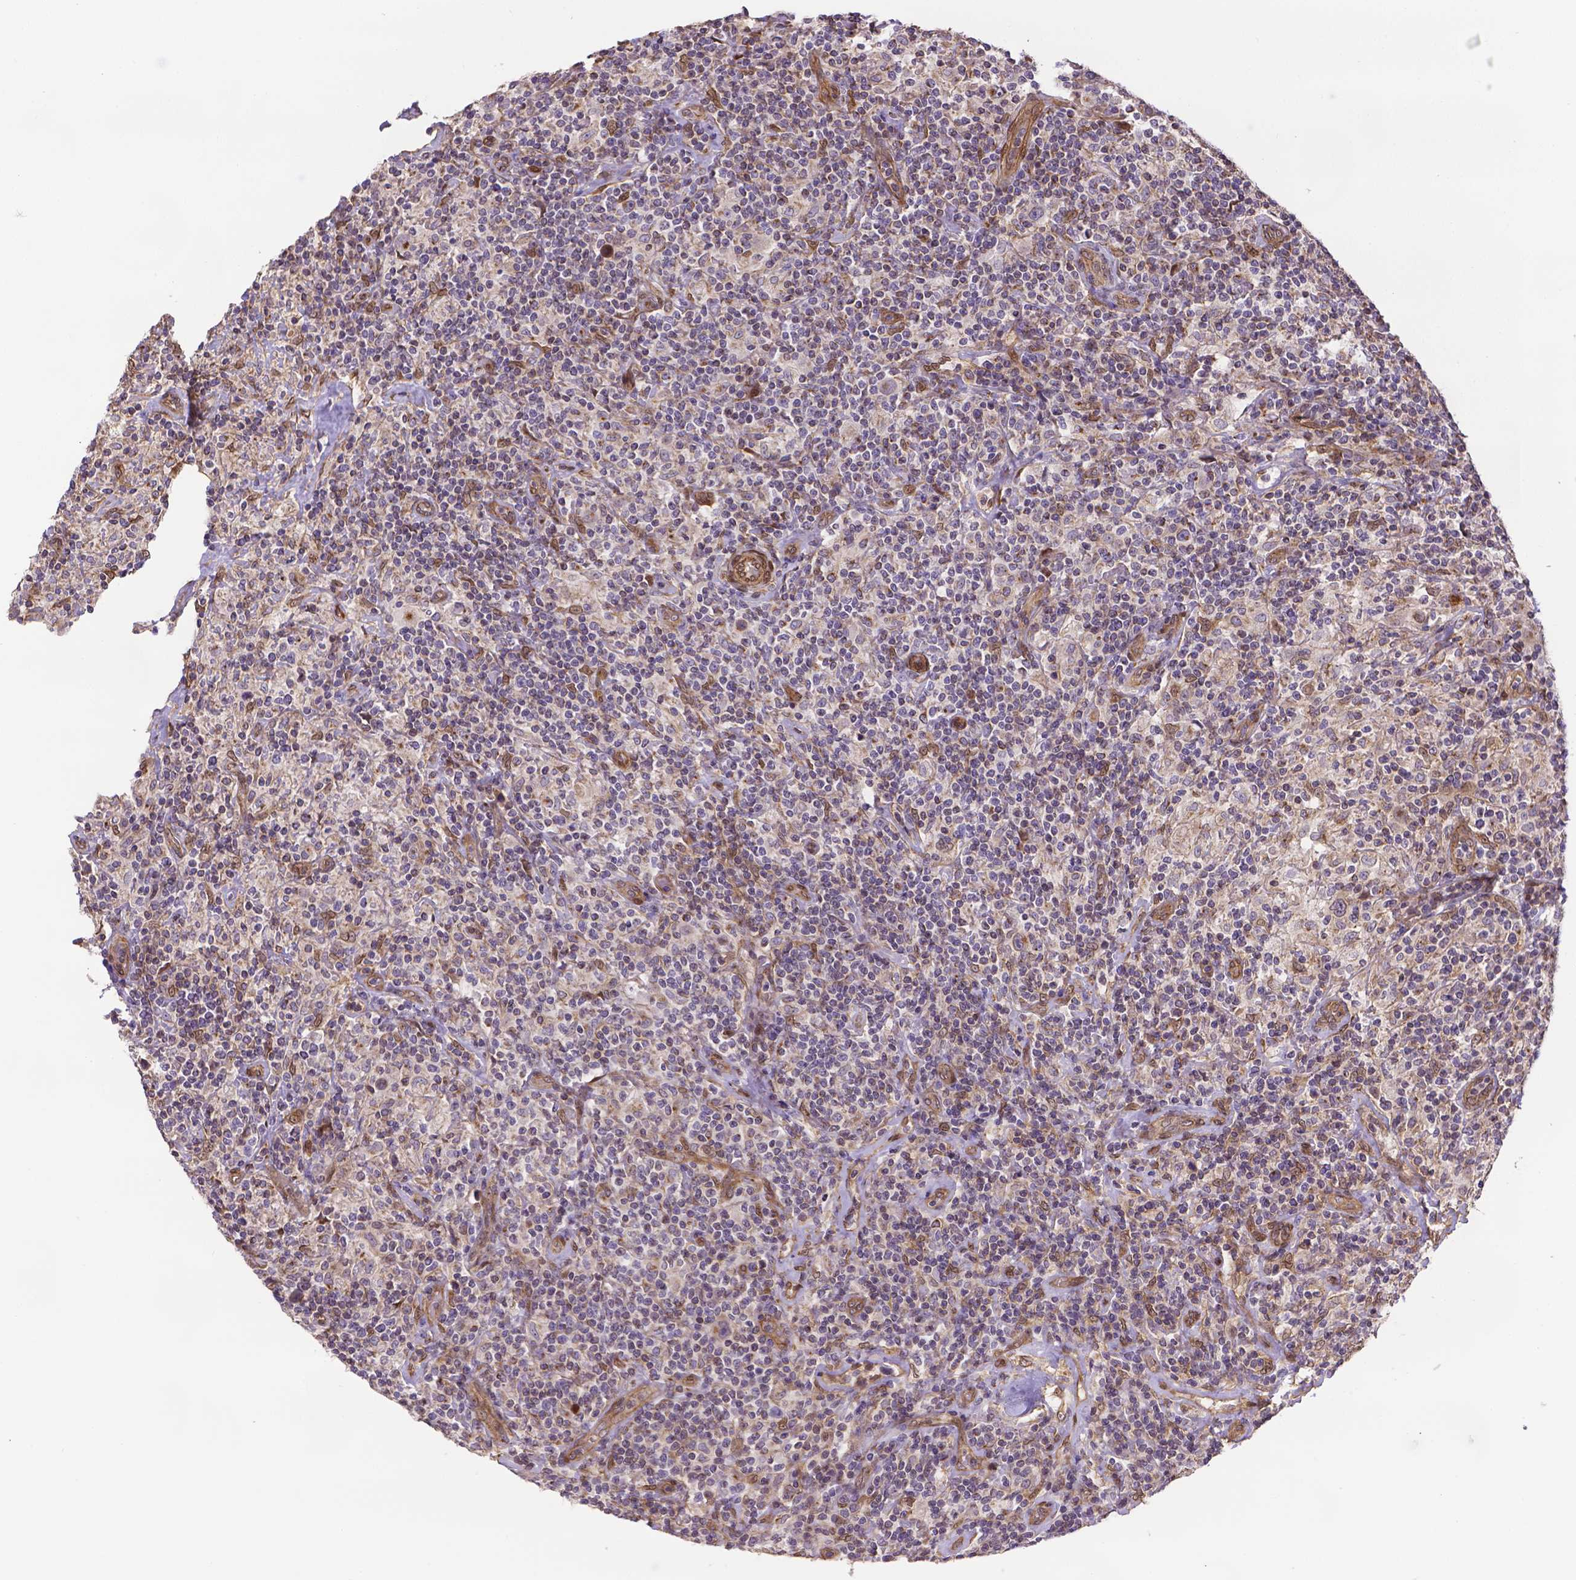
{"staining": {"intensity": "negative", "quantity": "none", "location": "none"}, "tissue": "lymphoma", "cell_type": "Tumor cells", "image_type": "cancer", "snomed": [{"axis": "morphology", "description": "Hodgkin's disease, NOS"}, {"axis": "topography", "description": "Lymph node"}], "caption": "Tumor cells are negative for protein expression in human Hodgkin's disease.", "gene": "YAP1", "patient": {"sex": "male", "age": 70}}